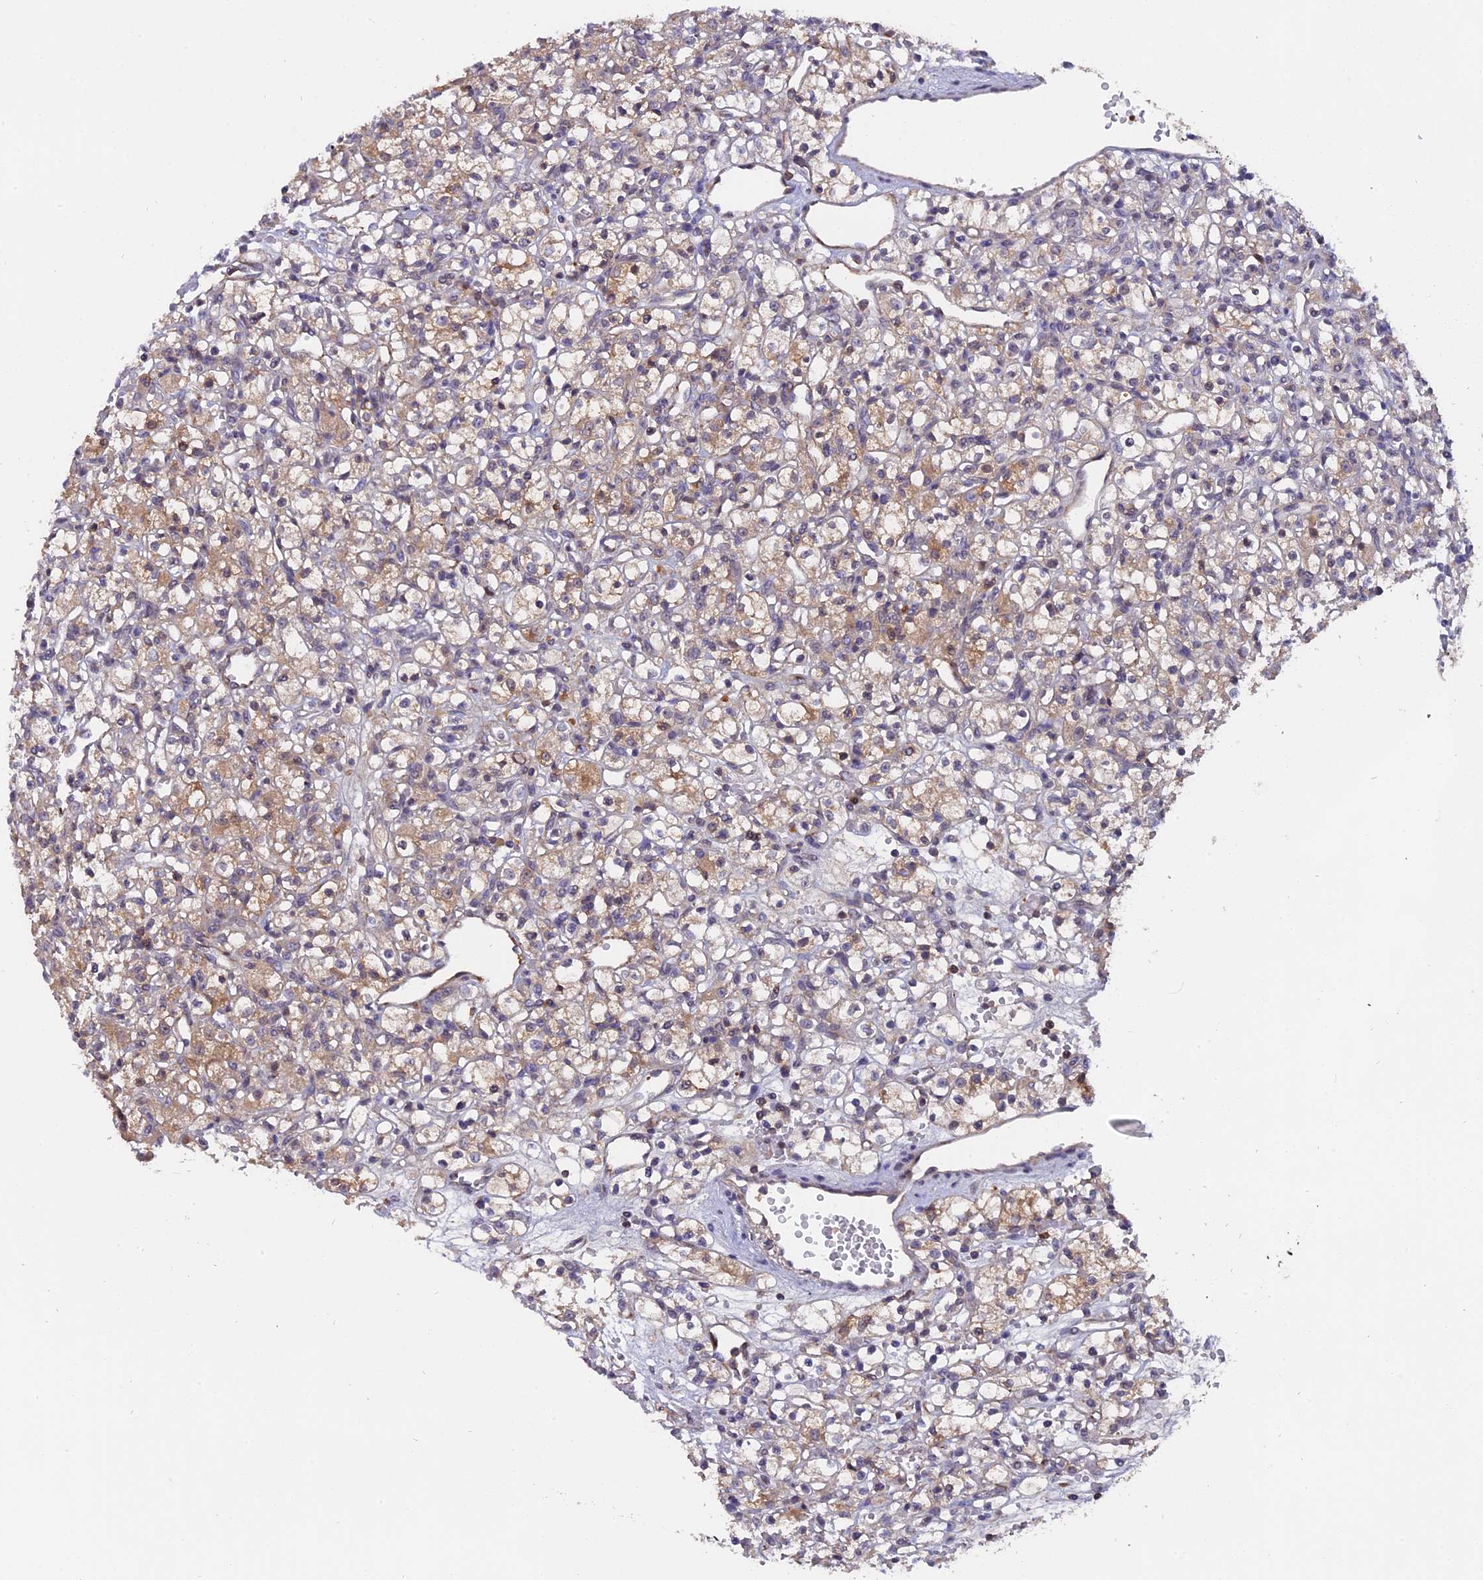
{"staining": {"intensity": "moderate", "quantity": "<25%", "location": "cytoplasmic/membranous"}, "tissue": "renal cancer", "cell_type": "Tumor cells", "image_type": "cancer", "snomed": [{"axis": "morphology", "description": "Adenocarcinoma, NOS"}, {"axis": "topography", "description": "Kidney"}], "caption": "Renal cancer stained with DAB immunohistochemistry (IHC) displays low levels of moderate cytoplasmic/membranous expression in about <25% of tumor cells.", "gene": "FAM118B", "patient": {"sex": "female", "age": 59}}